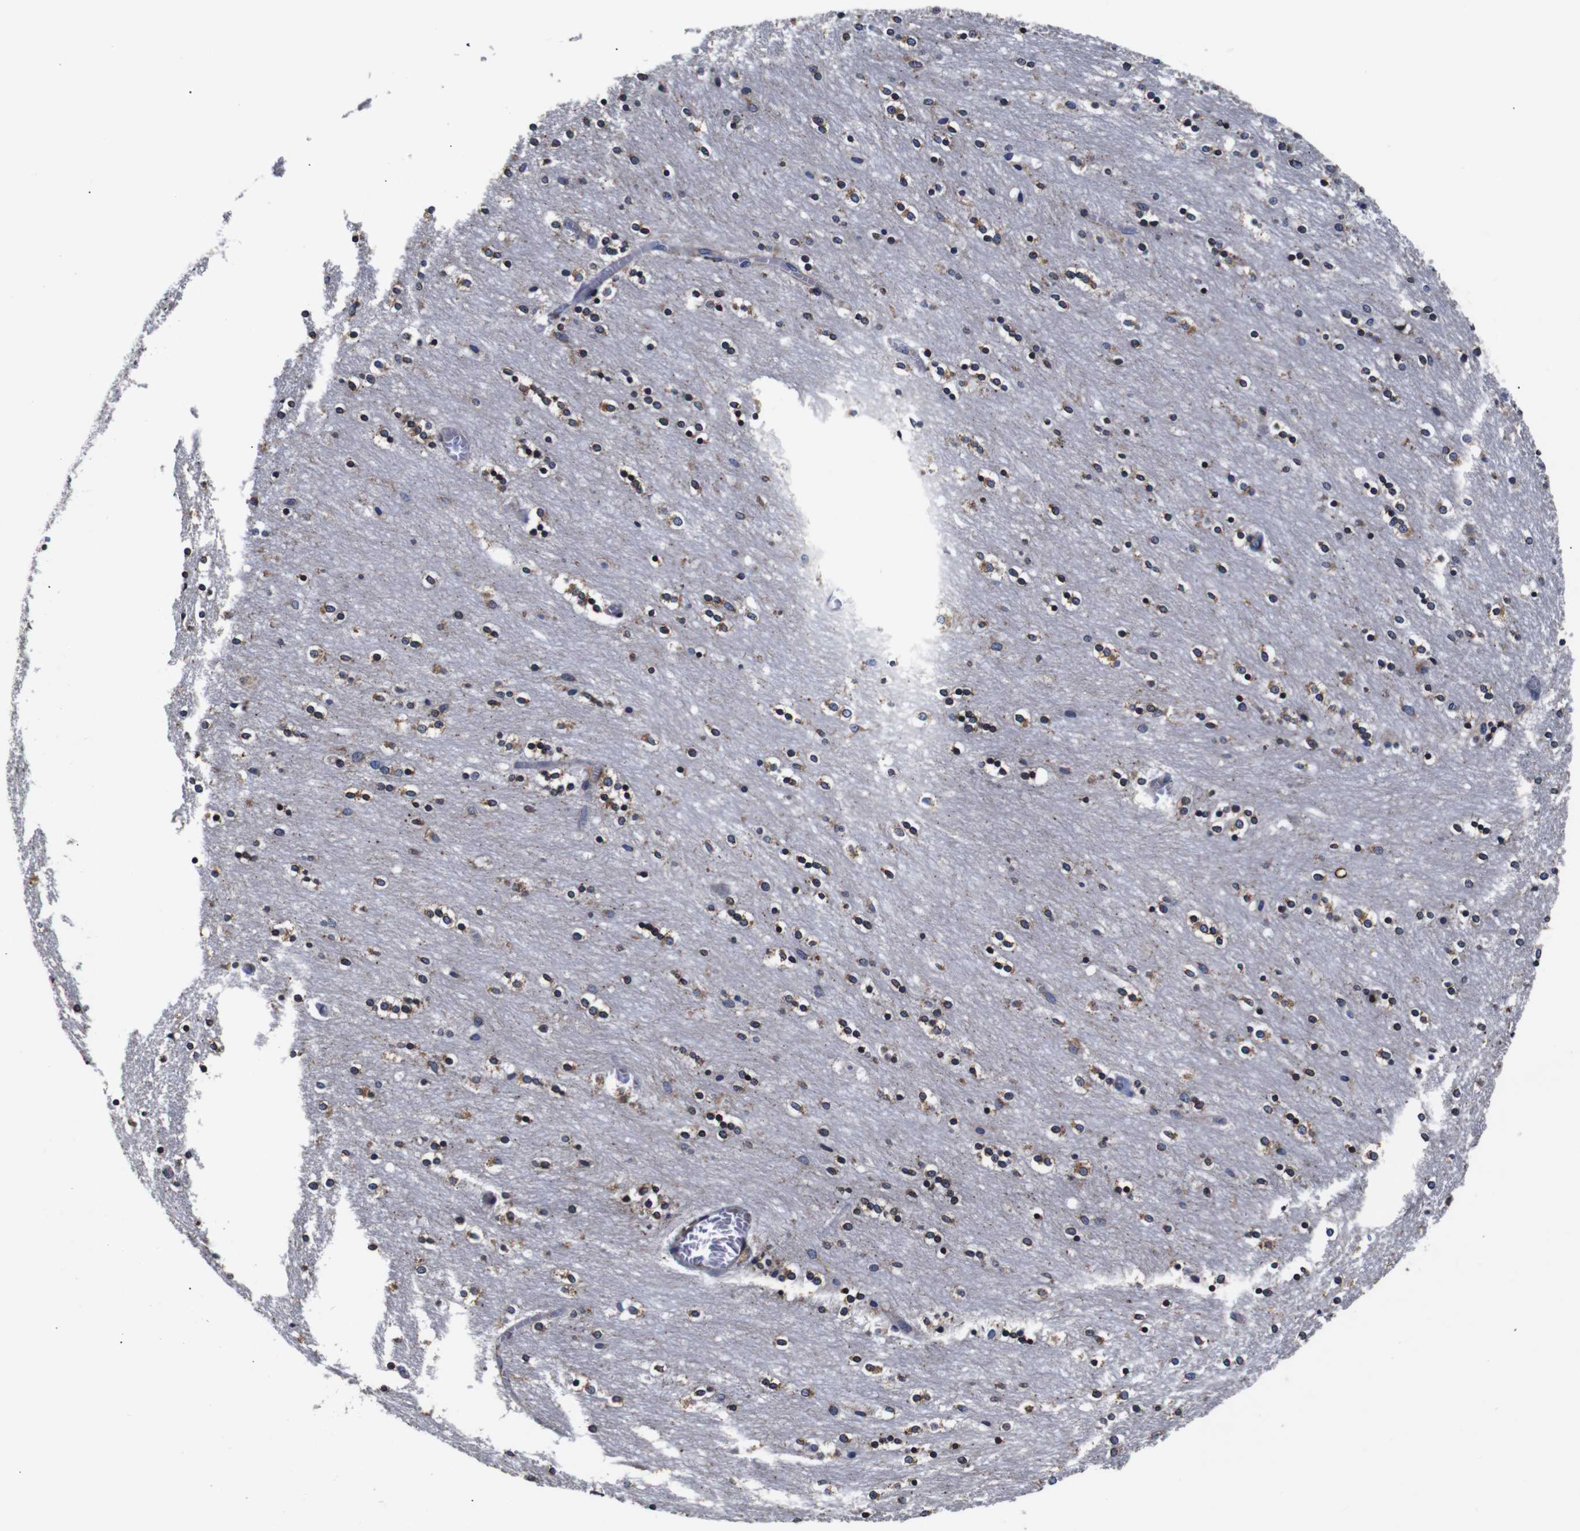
{"staining": {"intensity": "moderate", "quantity": "25%-75%", "location": "cytoplasmic/membranous"}, "tissue": "caudate", "cell_type": "Glial cells", "image_type": "normal", "snomed": [{"axis": "morphology", "description": "Normal tissue, NOS"}, {"axis": "topography", "description": "Lateral ventricle wall"}], "caption": "The image exhibits immunohistochemical staining of normal caudate. There is moderate cytoplasmic/membranous staining is identified in about 25%-75% of glial cells. (DAB (3,3'-diaminobenzidine) IHC, brown staining for protein, blue staining for nuclei).", "gene": "PPIB", "patient": {"sex": "female", "age": 54}}